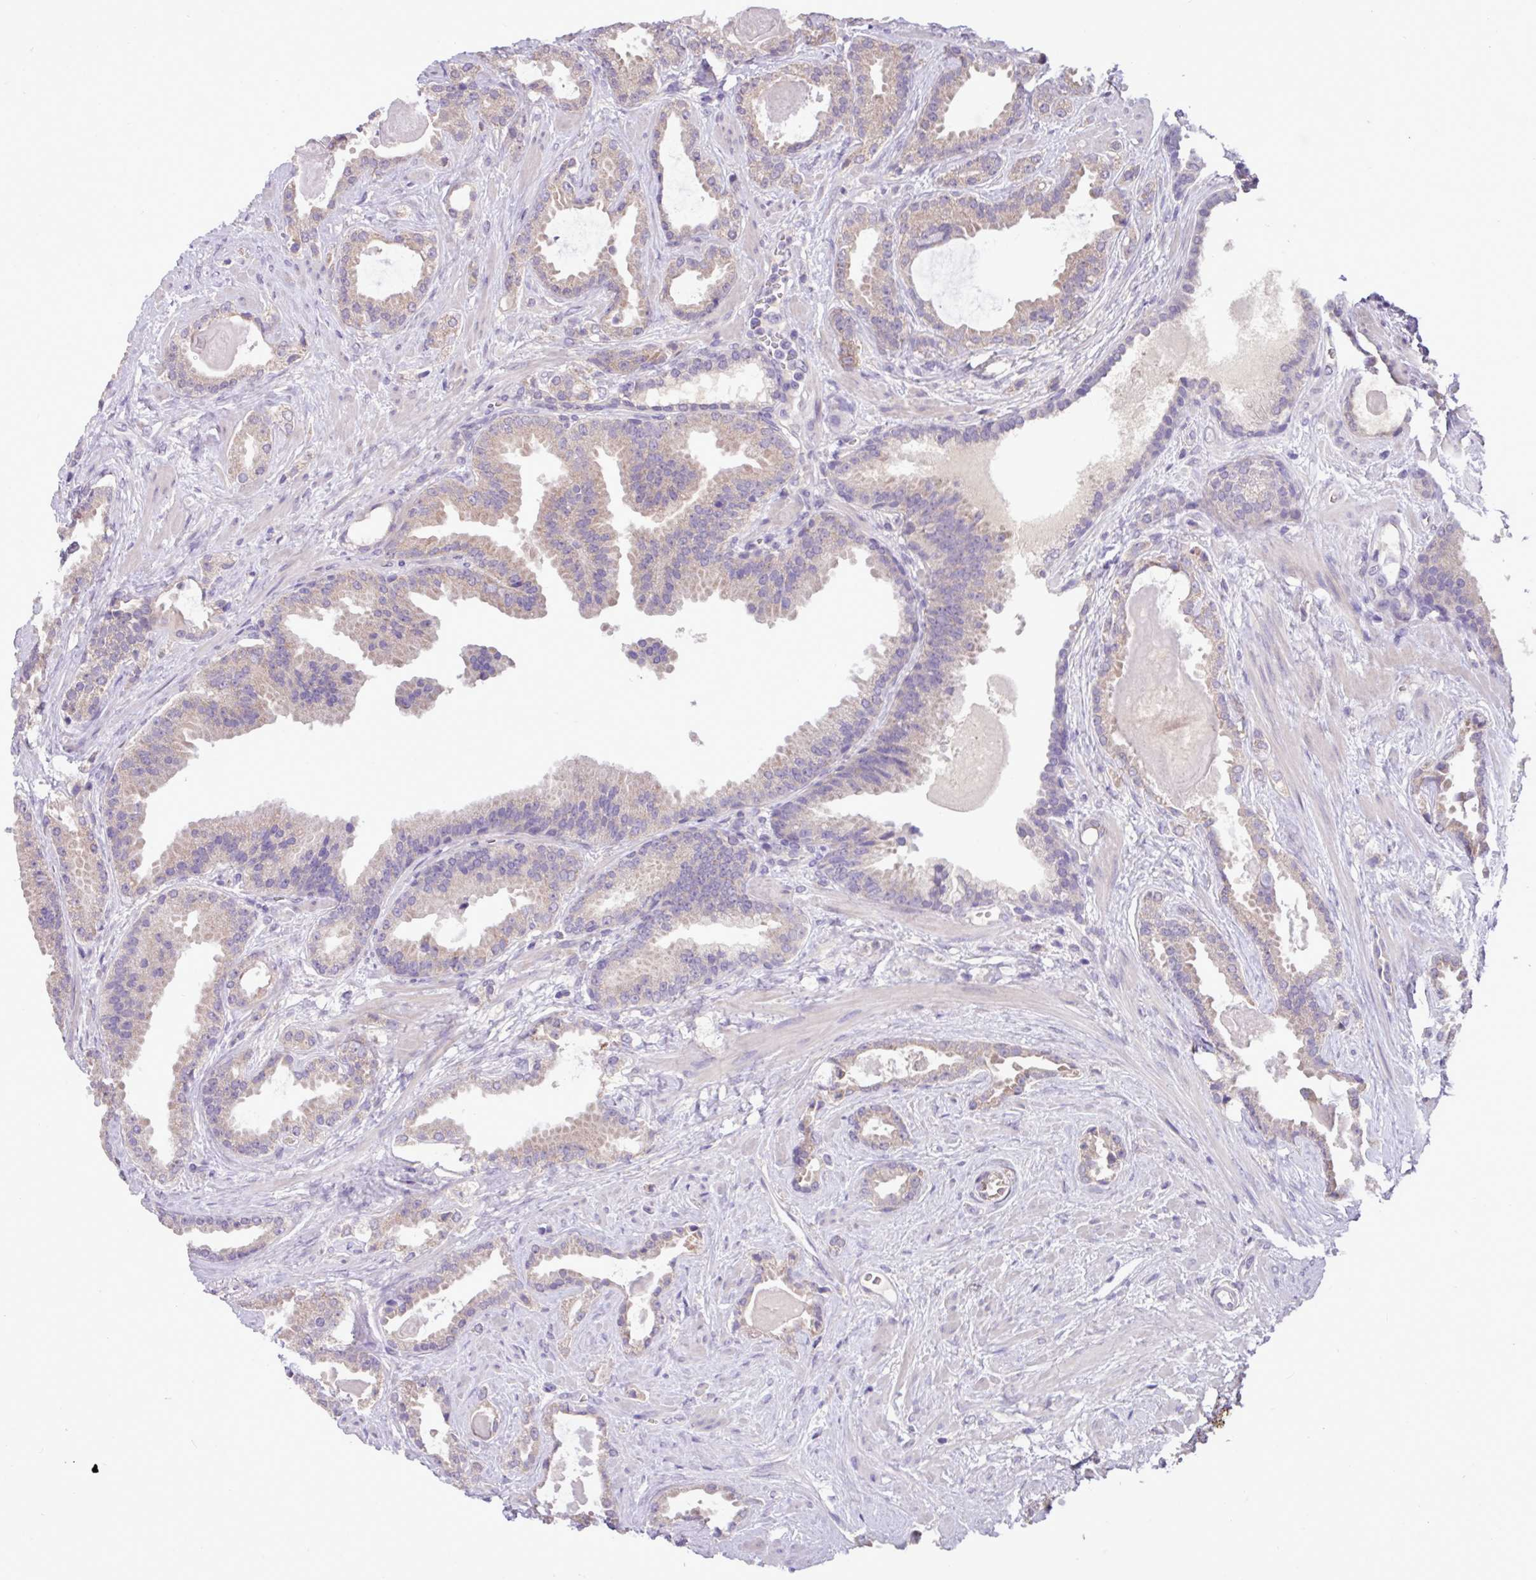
{"staining": {"intensity": "negative", "quantity": "none", "location": "none"}, "tissue": "prostate cancer", "cell_type": "Tumor cells", "image_type": "cancer", "snomed": [{"axis": "morphology", "description": "Adenocarcinoma, Low grade"}, {"axis": "topography", "description": "Prostate"}], "caption": "Immunohistochemistry photomicrograph of neoplastic tissue: prostate cancer stained with DAB (3,3'-diaminobenzidine) shows no significant protein positivity in tumor cells.", "gene": "PAX8", "patient": {"sex": "male", "age": 62}}